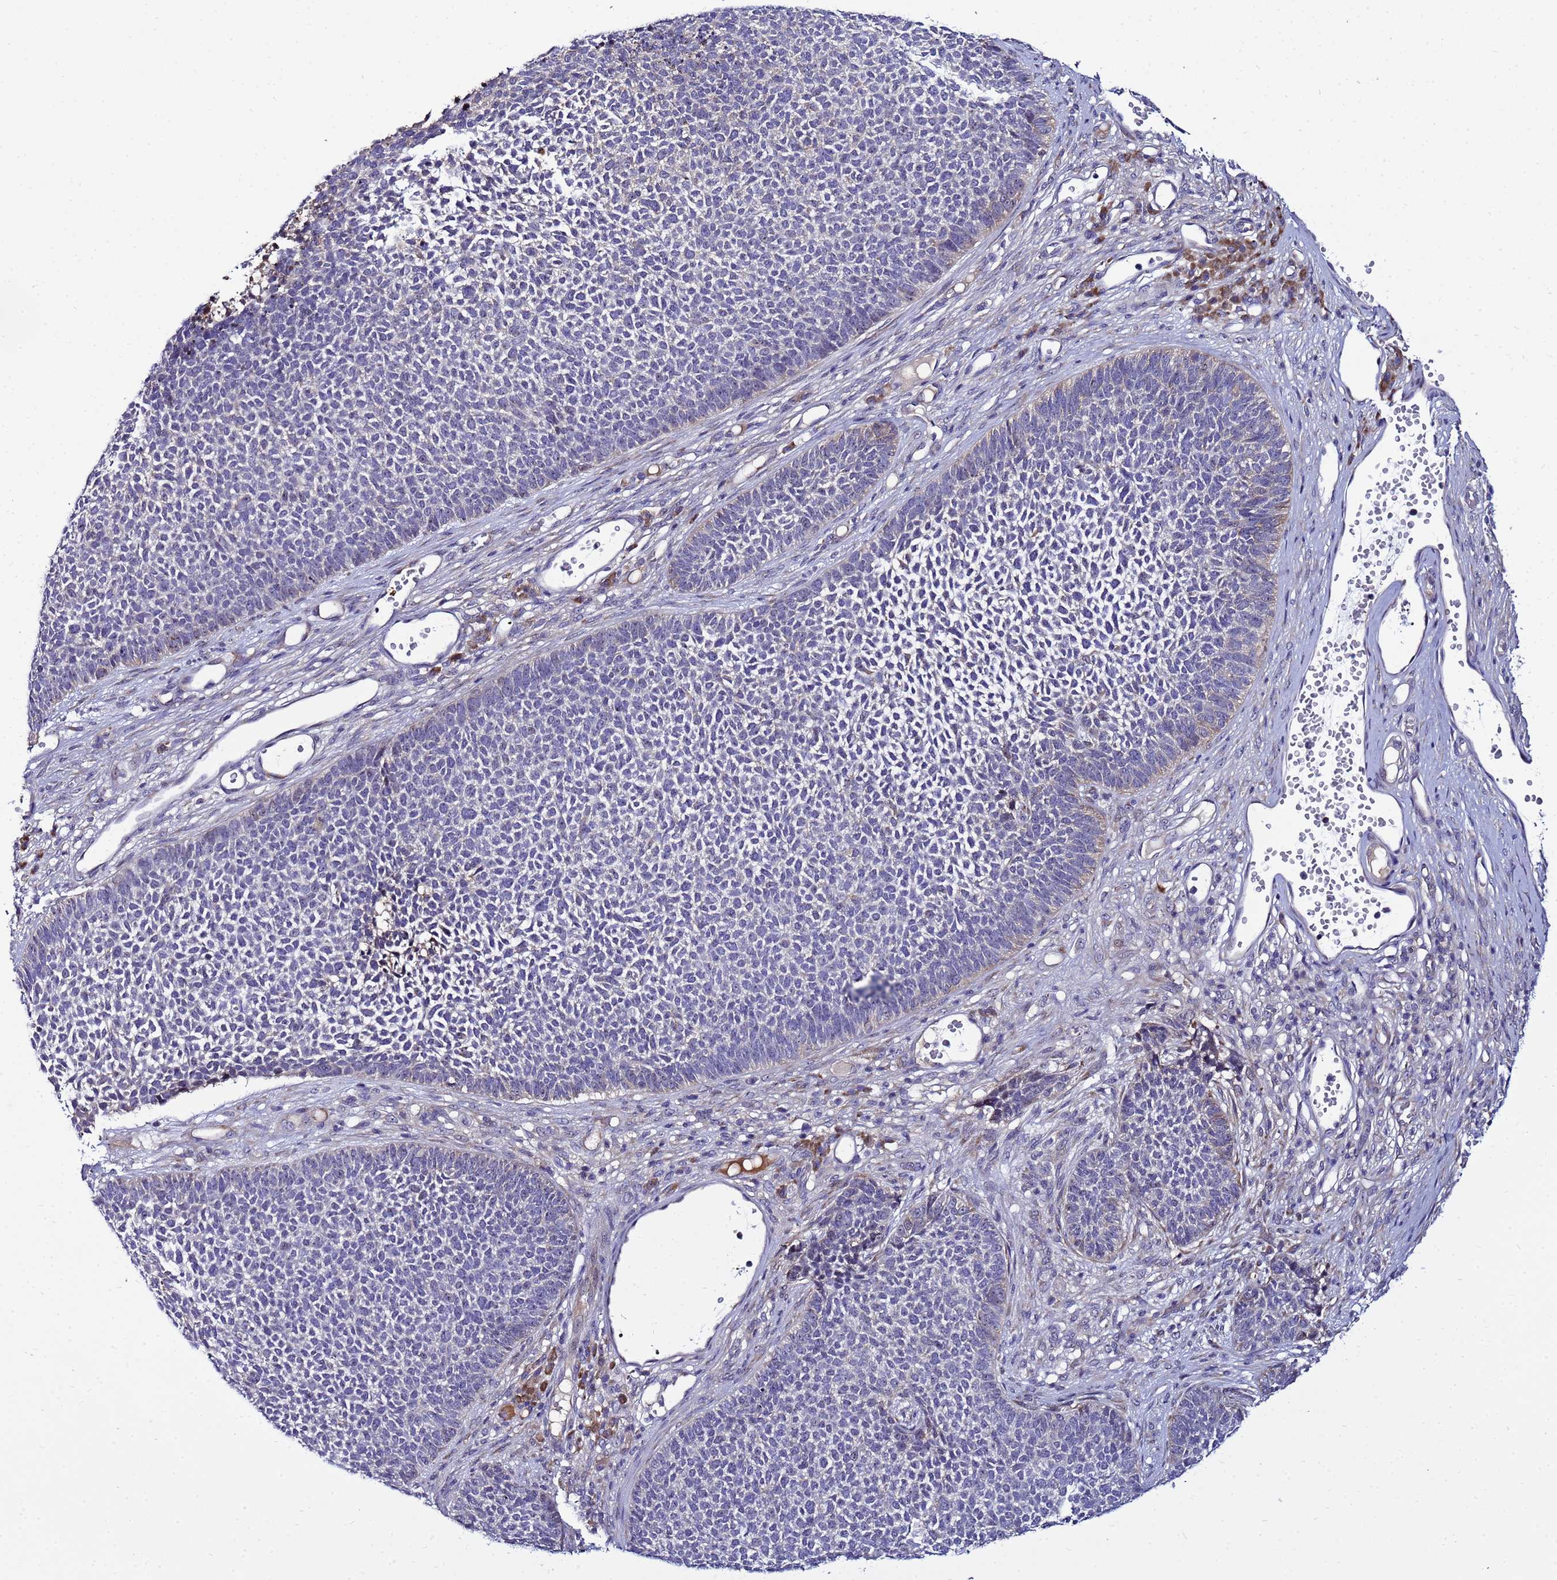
{"staining": {"intensity": "negative", "quantity": "none", "location": "none"}, "tissue": "skin cancer", "cell_type": "Tumor cells", "image_type": "cancer", "snomed": [{"axis": "morphology", "description": "Basal cell carcinoma"}, {"axis": "topography", "description": "Skin"}], "caption": "High power microscopy photomicrograph of an immunohistochemistry micrograph of skin cancer, revealing no significant positivity in tumor cells.", "gene": "NOL8", "patient": {"sex": "female", "age": 84}}